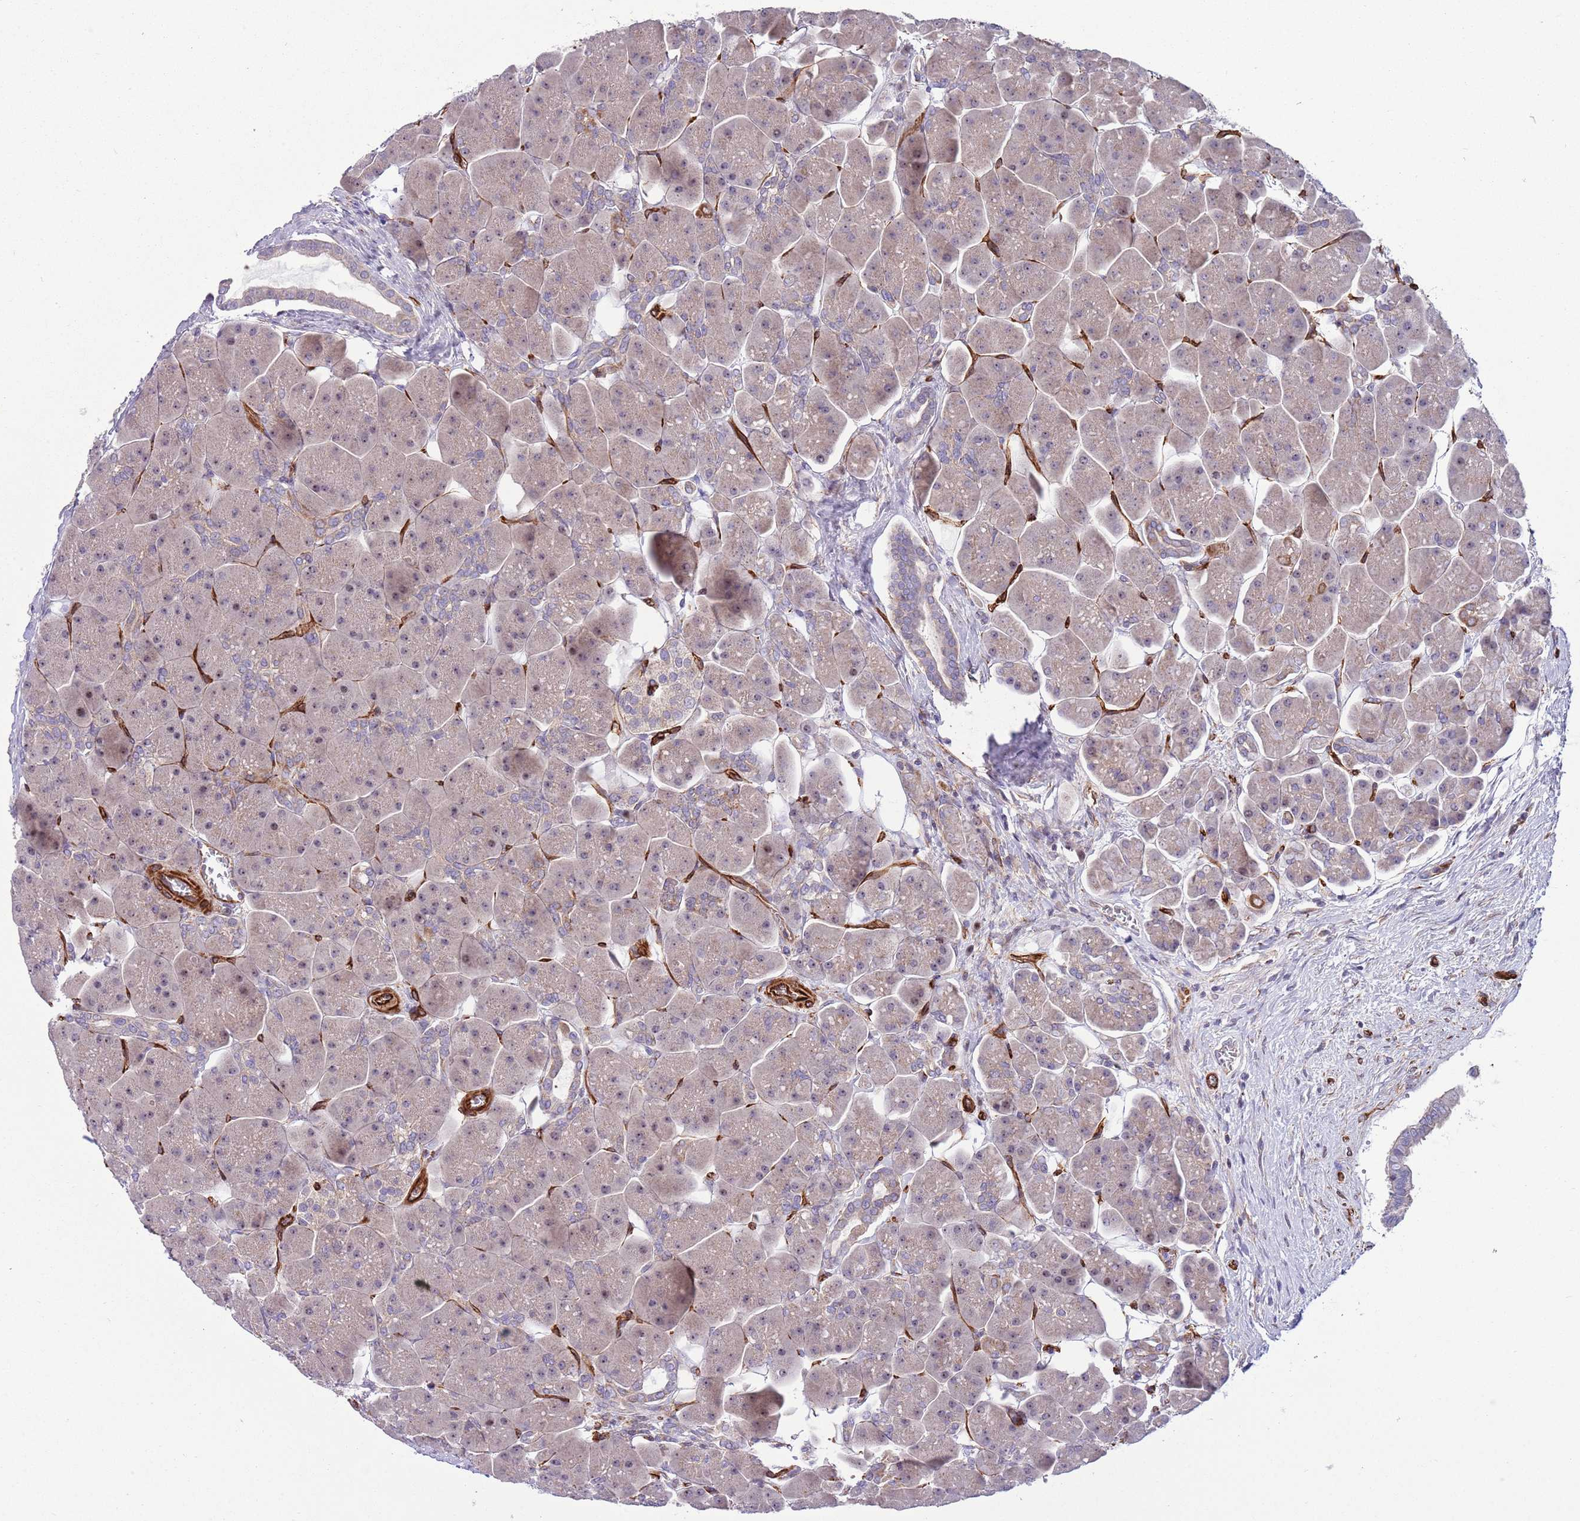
{"staining": {"intensity": "weak", "quantity": "<25%", "location": "cytoplasmic/membranous,nuclear"}, "tissue": "pancreas", "cell_type": "Exocrine glandular cells", "image_type": "normal", "snomed": [{"axis": "morphology", "description": "Normal tissue, NOS"}, {"axis": "topography", "description": "Pancreas"}], "caption": "Human pancreas stained for a protein using immunohistochemistry (IHC) shows no positivity in exocrine glandular cells.", "gene": "GAS2L3", "patient": {"sex": "male", "age": 66}}